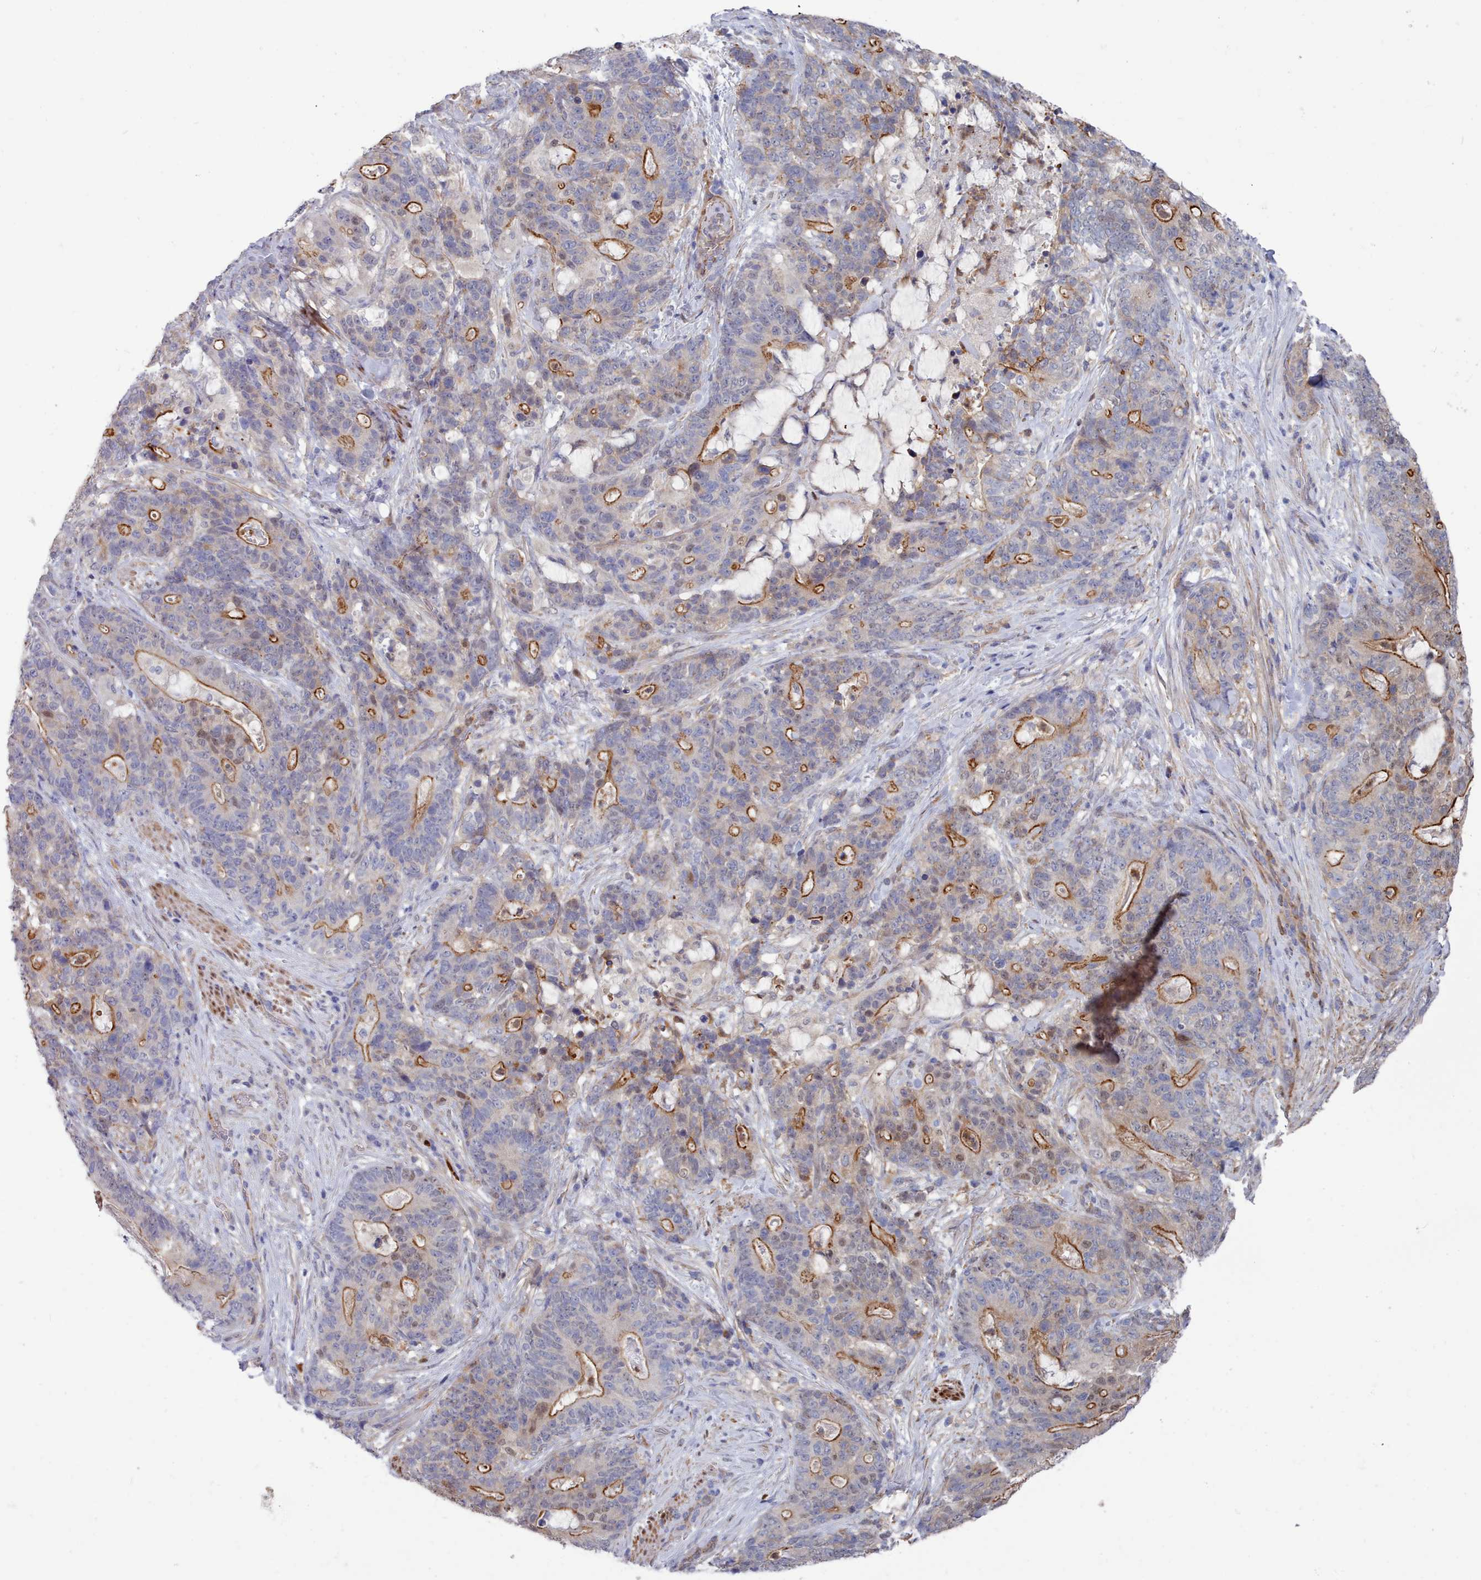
{"staining": {"intensity": "moderate", "quantity": "<25%", "location": "cytoplasmic/membranous"}, "tissue": "stomach cancer", "cell_type": "Tumor cells", "image_type": "cancer", "snomed": [{"axis": "morphology", "description": "Normal tissue, NOS"}, {"axis": "morphology", "description": "Adenocarcinoma, NOS"}, {"axis": "topography", "description": "Stomach"}], "caption": "Tumor cells demonstrate low levels of moderate cytoplasmic/membranous positivity in about <25% of cells in stomach cancer (adenocarcinoma).", "gene": "G6PC1", "patient": {"sex": "female", "age": 64}}